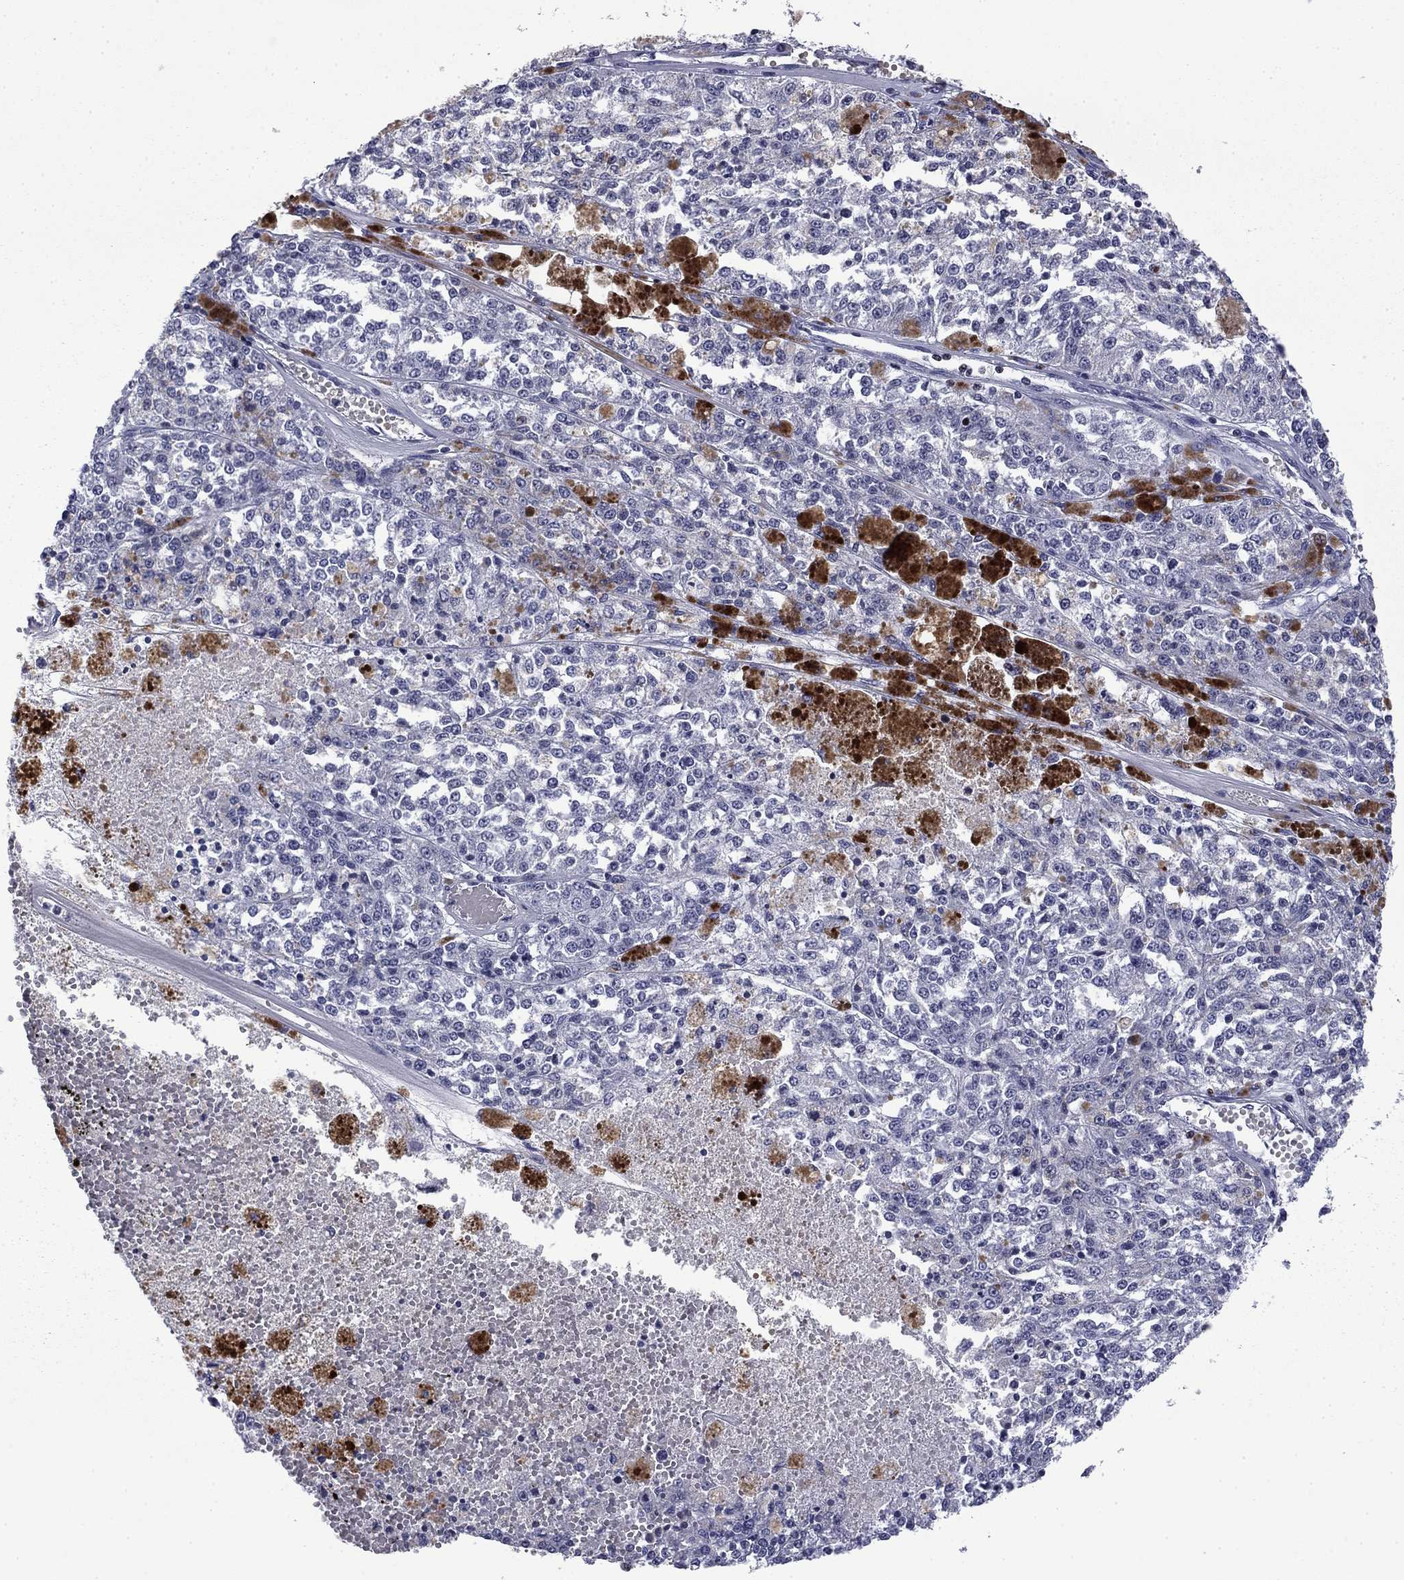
{"staining": {"intensity": "negative", "quantity": "none", "location": "none"}, "tissue": "melanoma", "cell_type": "Tumor cells", "image_type": "cancer", "snomed": [{"axis": "morphology", "description": "Malignant melanoma, Metastatic site"}, {"axis": "topography", "description": "Lymph node"}], "caption": "Tumor cells are negative for protein expression in human melanoma.", "gene": "IKZF3", "patient": {"sex": "female", "age": 64}}